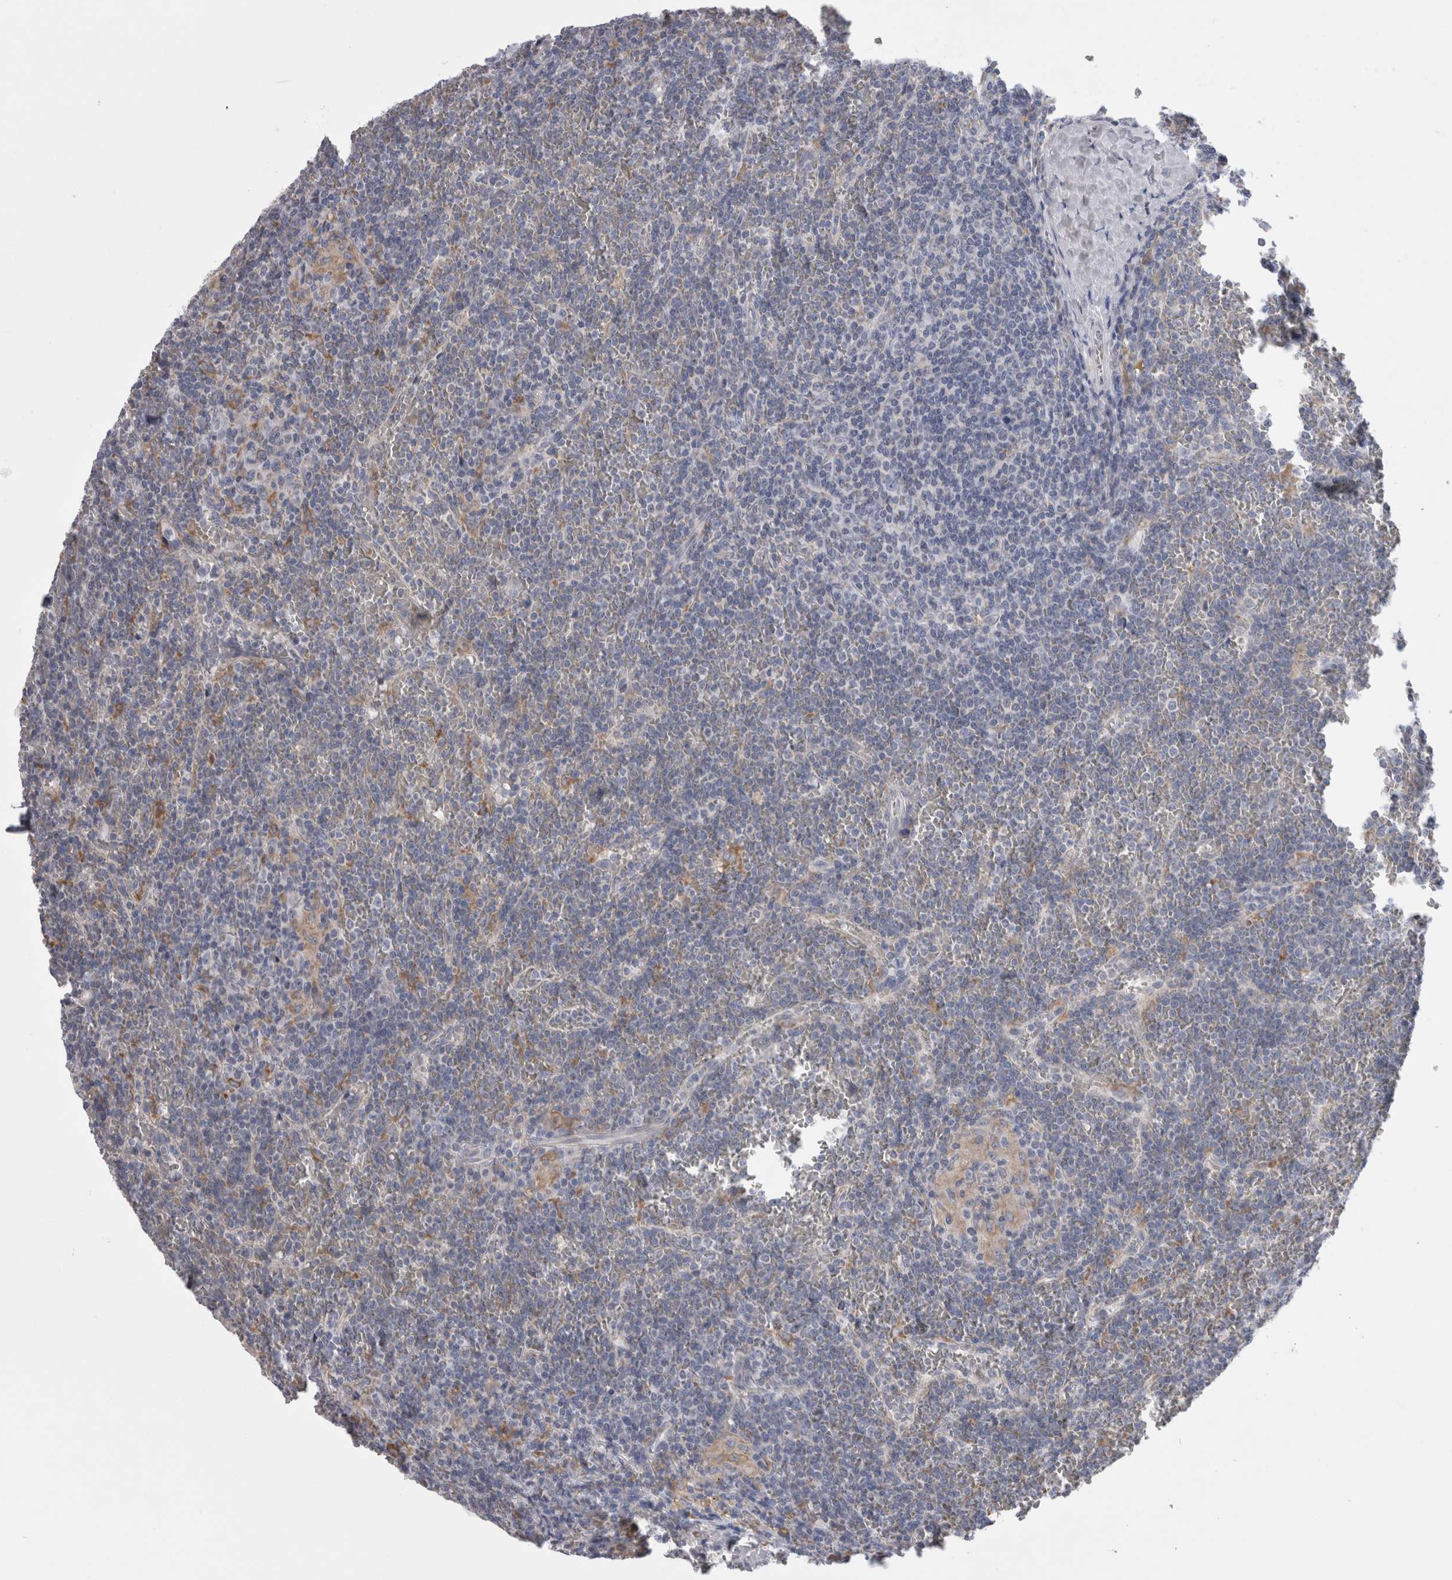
{"staining": {"intensity": "negative", "quantity": "none", "location": "none"}, "tissue": "lymphoma", "cell_type": "Tumor cells", "image_type": "cancer", "snomed": [{"axis": "morphology", "description": "Malignant lymphoma, non-Hodgkin's type, Low grade"}, {"axis": "topography", "description": "Spleen"}], "caption": "Lymphoma was stained to show a protein in brown. There is no significant expression in tumor cells.", "gene": "GDAP1", "patient": {"sex": "female", "age": 19}}